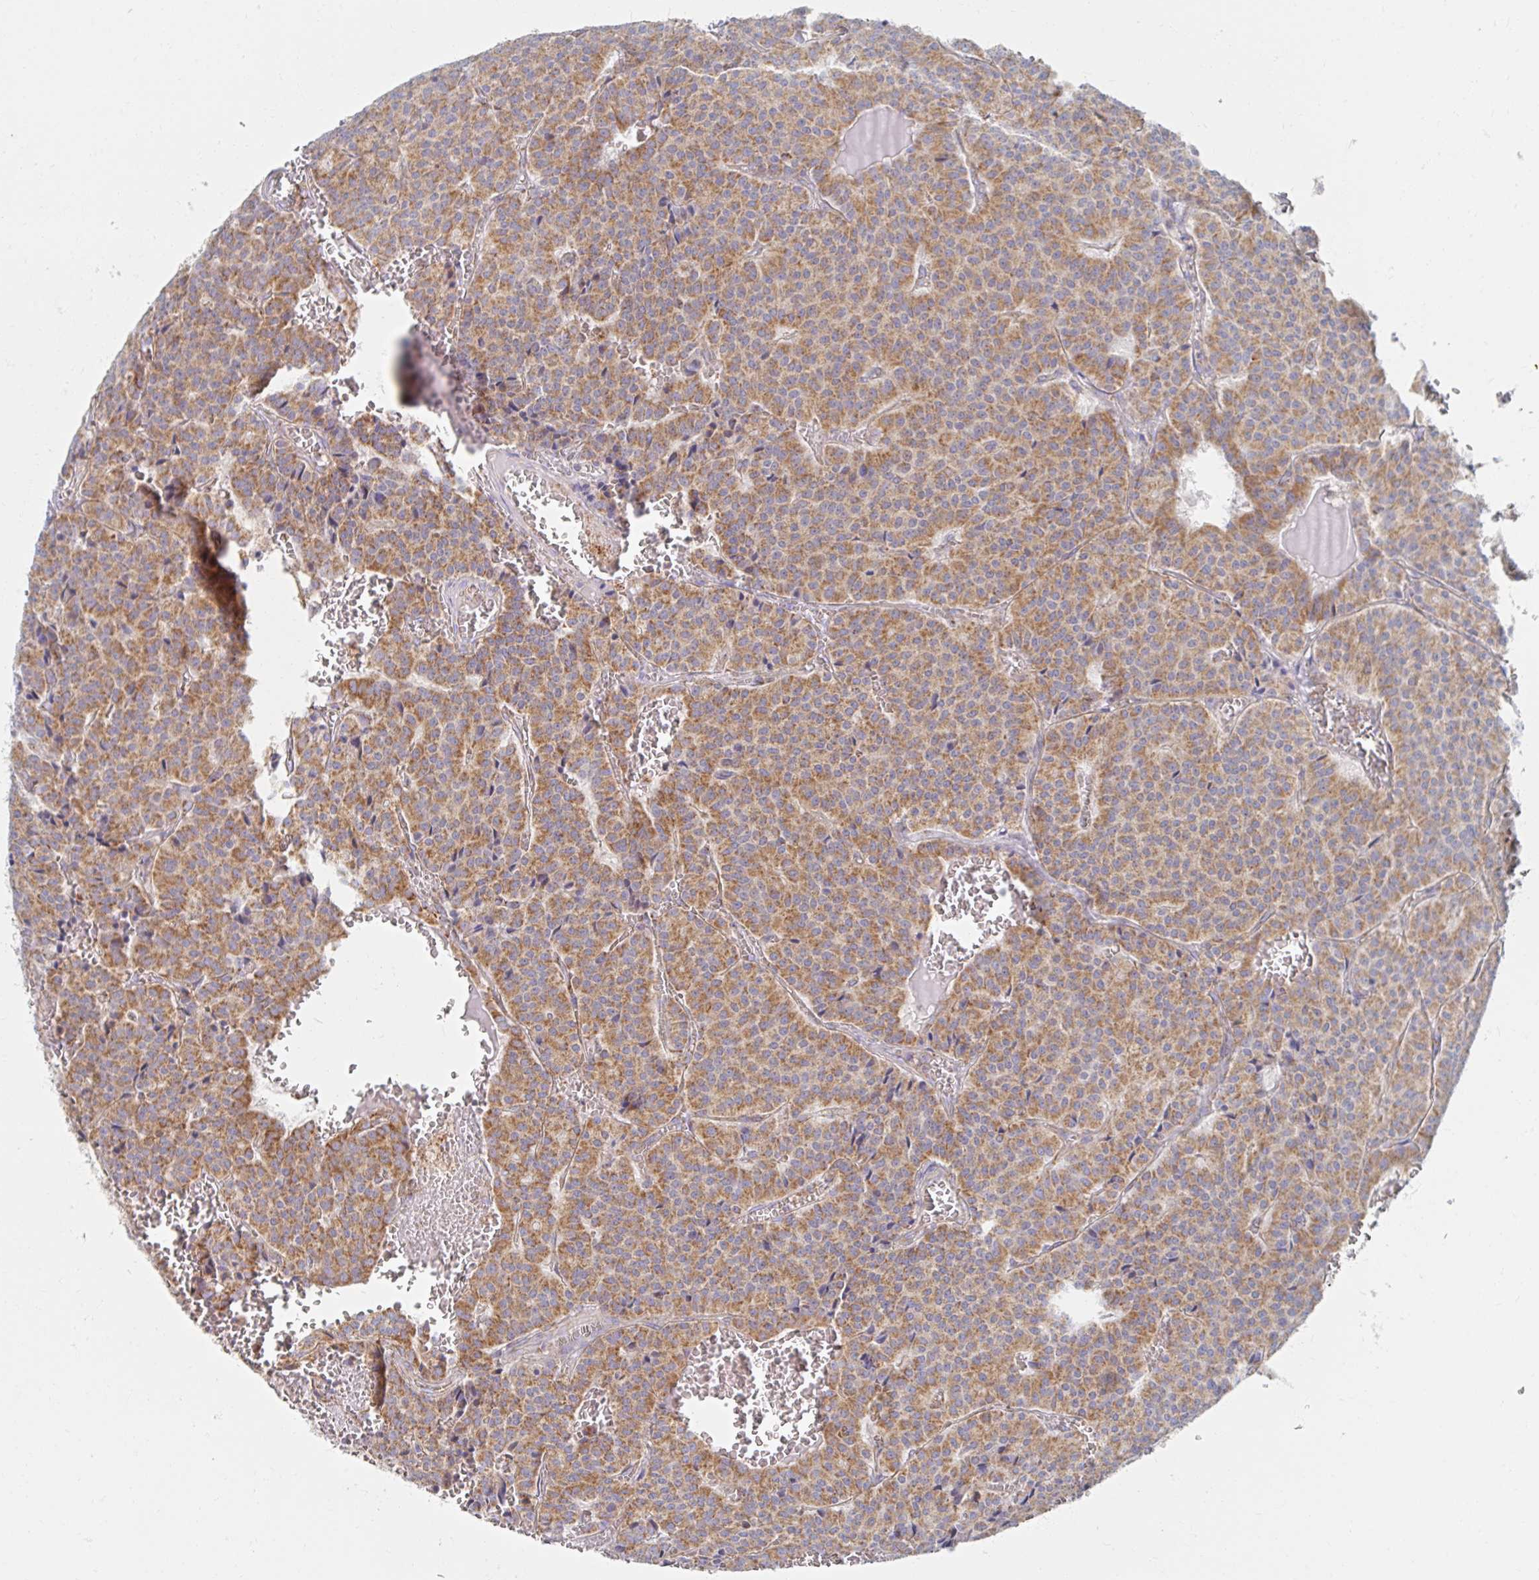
{"staining": {"intensity": "moderate", "quantity": ">75%", "location": "cytoplasmic/membranous"}, "tissue": "carcinoid", "cell_type": "Tumor cells", "image_type": "cancer", "snomed": [{"axis": "morphology", "description": "Carcinoid, malignant, NOS"}, {"axis": "topography", "description": "Lung"}], "caption": "IHC histopathology image of neoplastic tissue: carcinoid stained using immunohistochemistry (IHC) shows medium levels of moderate protein expression localized specifically in the cytoplasmic/membranous of tumor cells, appearing as a cytoplasmic/membranous brown color.", "gene": "MAVS", "patient": {"sex": "male", "age": 70}}